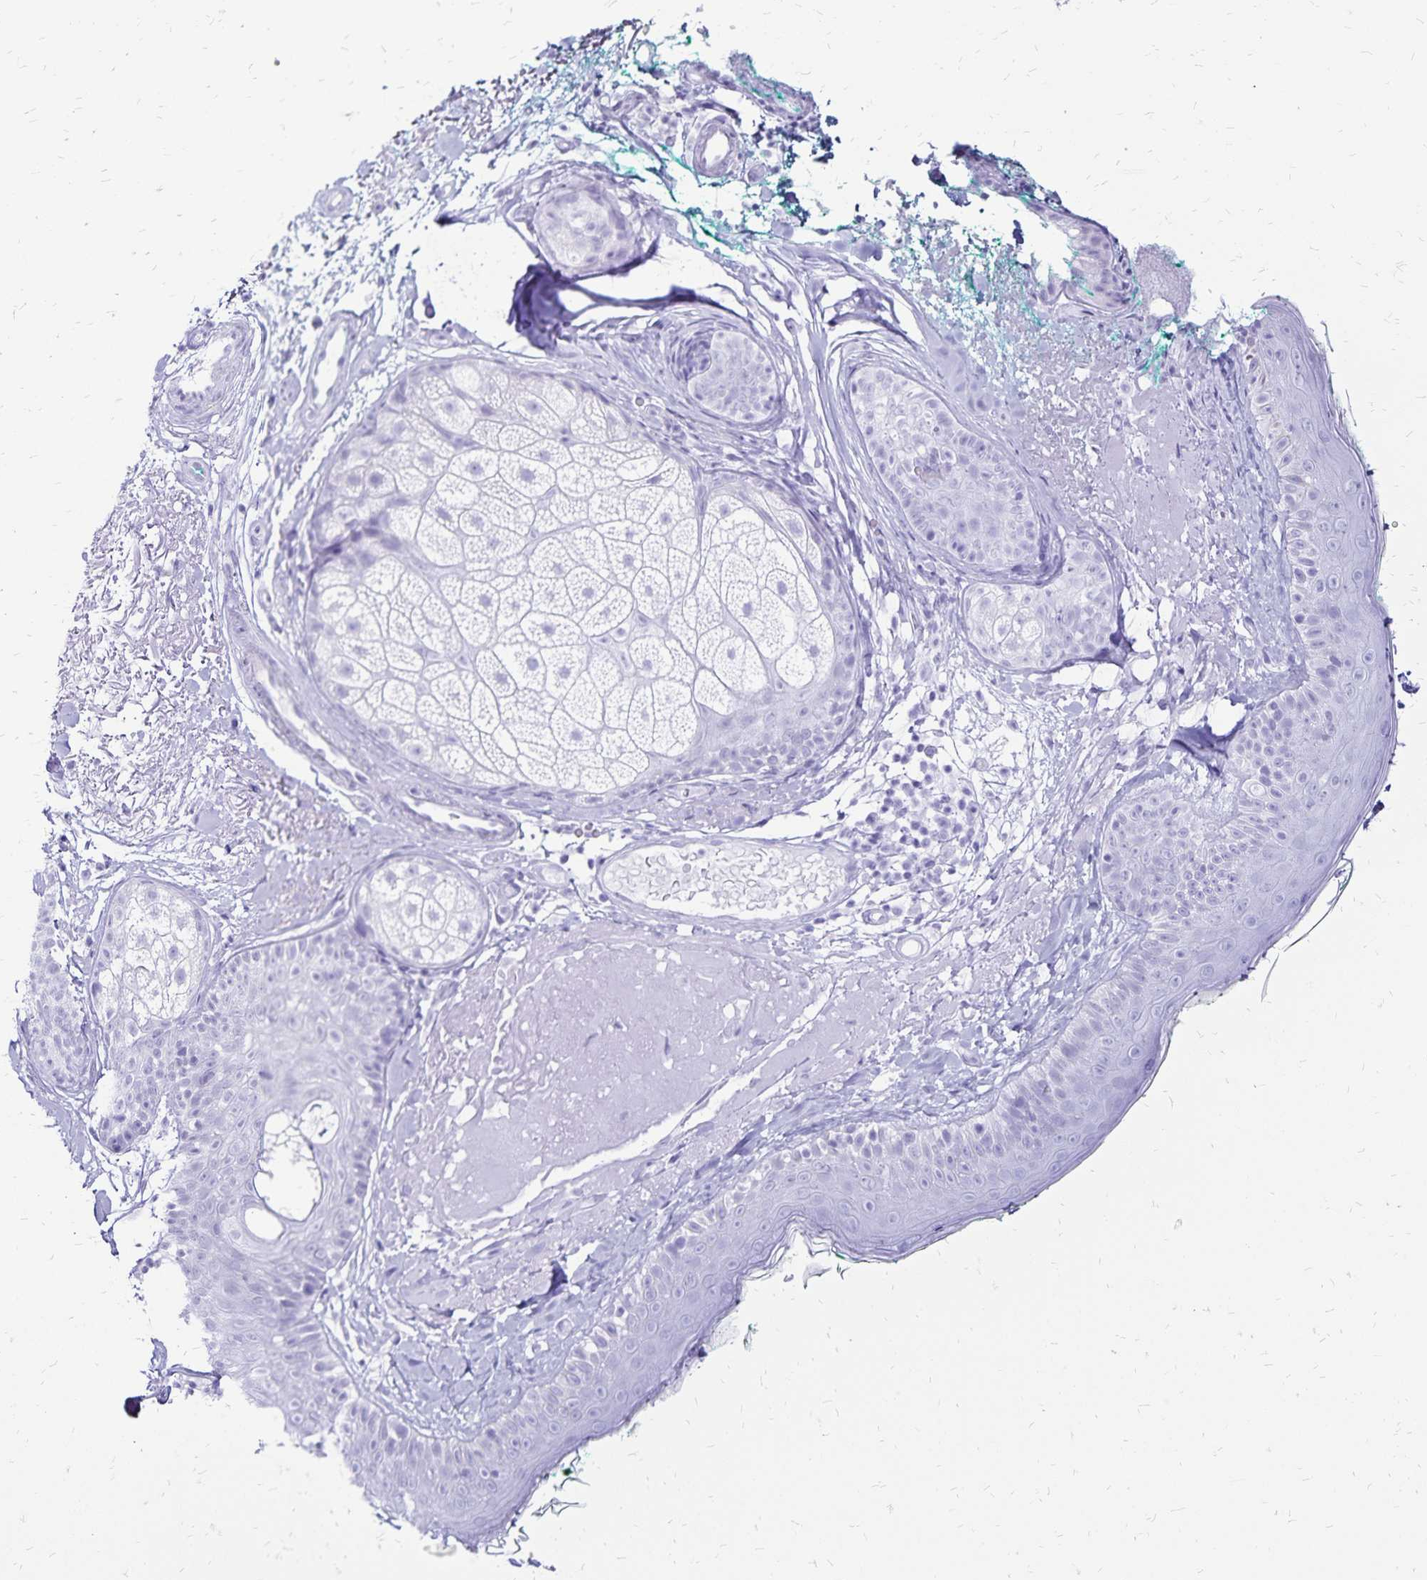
{"staining": {"intensity": "negative", "quantity": "none", "location": "none"}, "tissue": "skin", "cell_type": "Fibroblasts", "image_type": "normal", "snomed": [{"axis": "morphology", "description": "Normal tissue, NOS"}, {"axis": "topography", "description": "Skin"}], "caption": "An immunohistochemistry (IHC) photomicrograph of unremarkable skin is shown. There is no staining in fibroblasts of skin. Brightfield microscopy of immunohistochemistry (IHC) stained with DAB (brown) and hematoxylin (blue), captured at high magnification.", "gene": "LIN28B", "patient": {"sex": "male", "age": 73}}